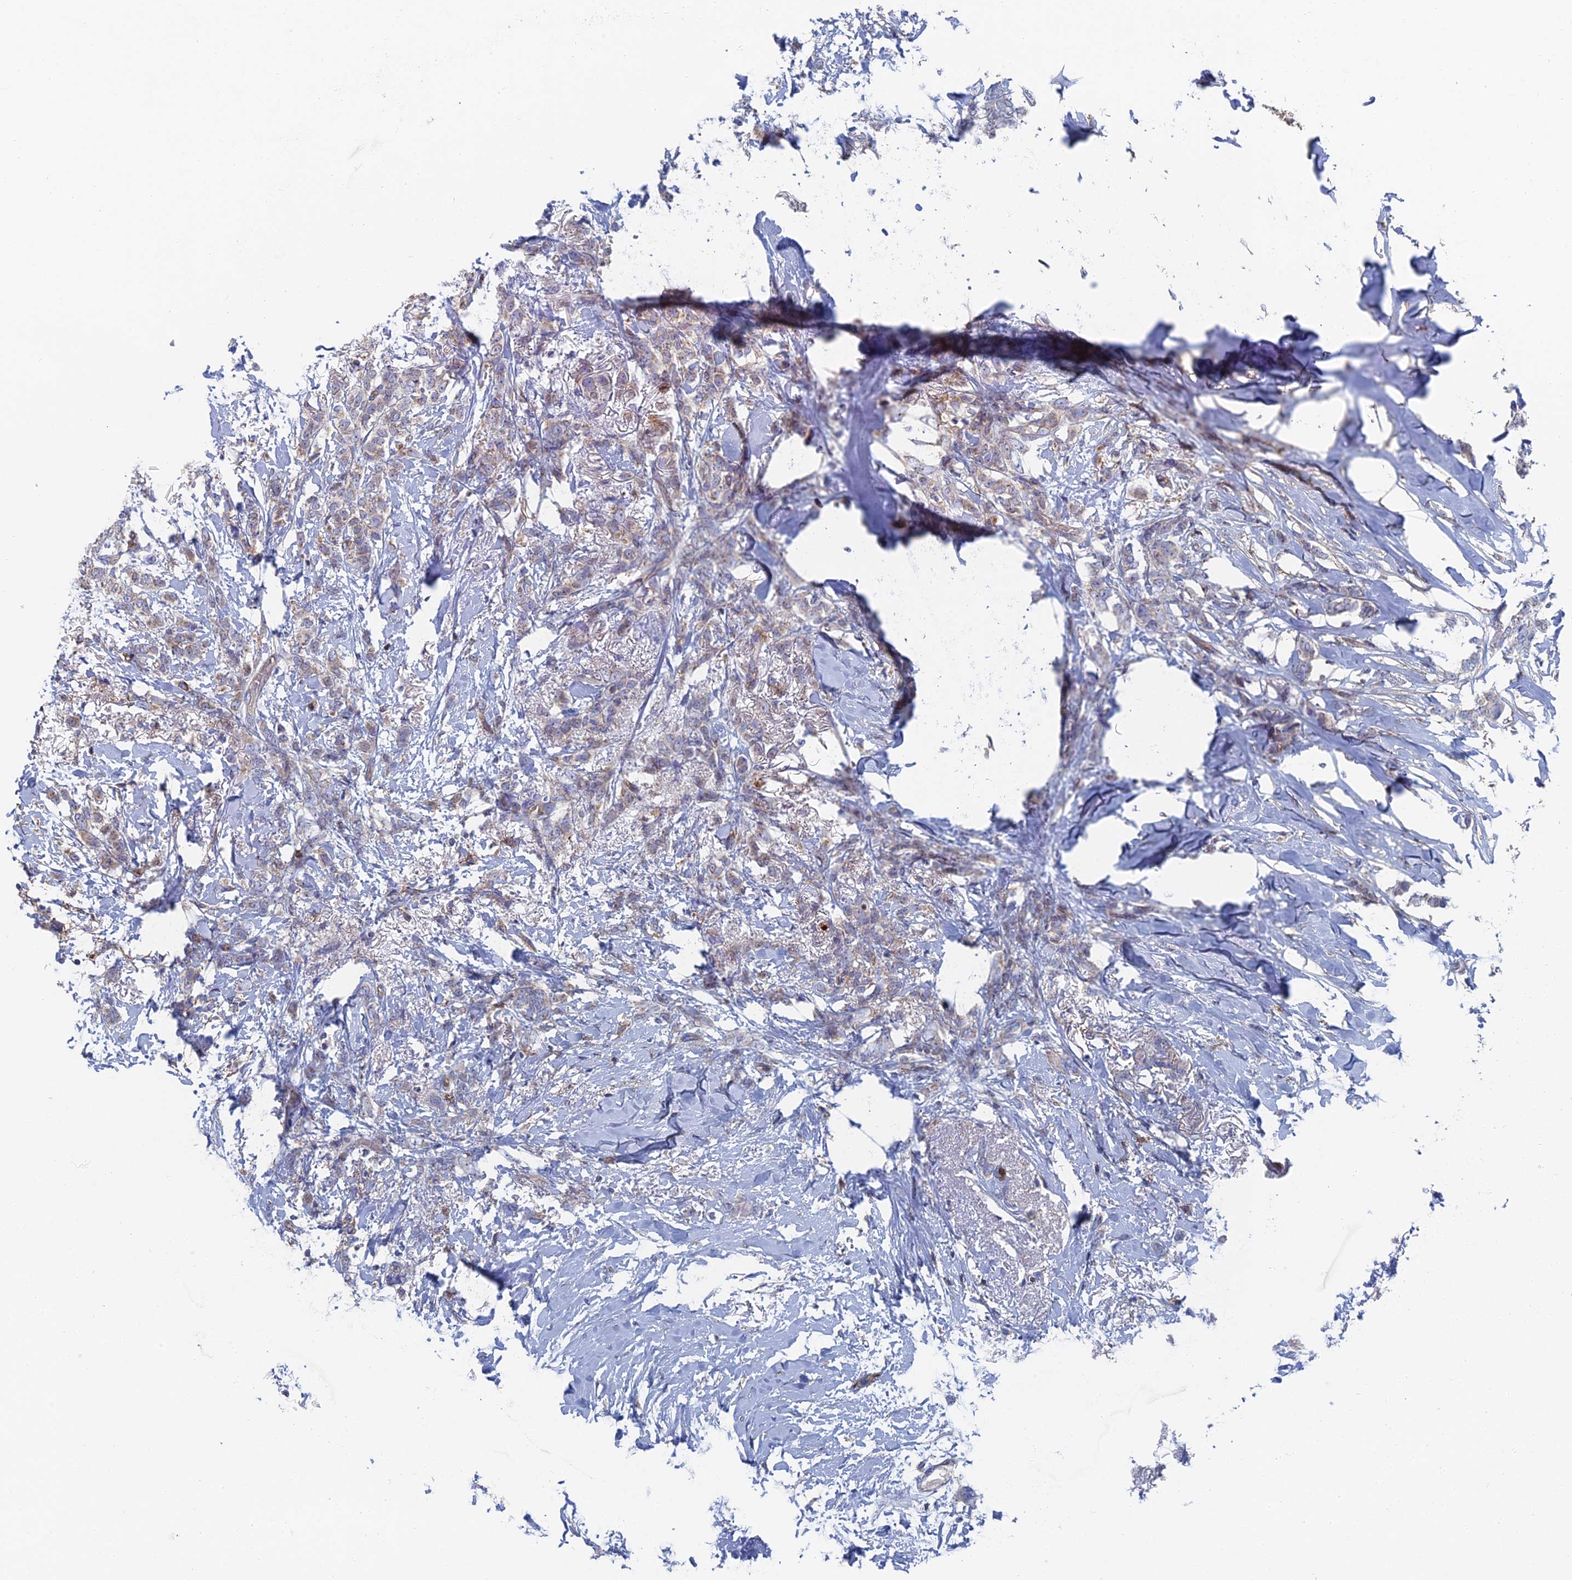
{"staining": {"intensity": "weak", "quantity": "<25%", "location": "cytoplasmic/membranous"}, "tissue": "breast cancer", "cell_type": "Tumor cells", "image_type": "cancer", "snomed": [{"axis": "morphology", "description": "Duct carcinoma"}, {"axis": "topography", "description": "Breast"}], "caption": "An IHC micrograph of invasive ductal carcinoma (breast) is shown. There is no staining in tumor cells of invasive ductal carcinoma (breast). The staining is performed using DAB (3,3'-diaminobenzidine) brown chromogen with nuclei counter-stained in using hematoxylin.", "gene": "SNX11", "patient": {"sex": "female", "age": 72}}